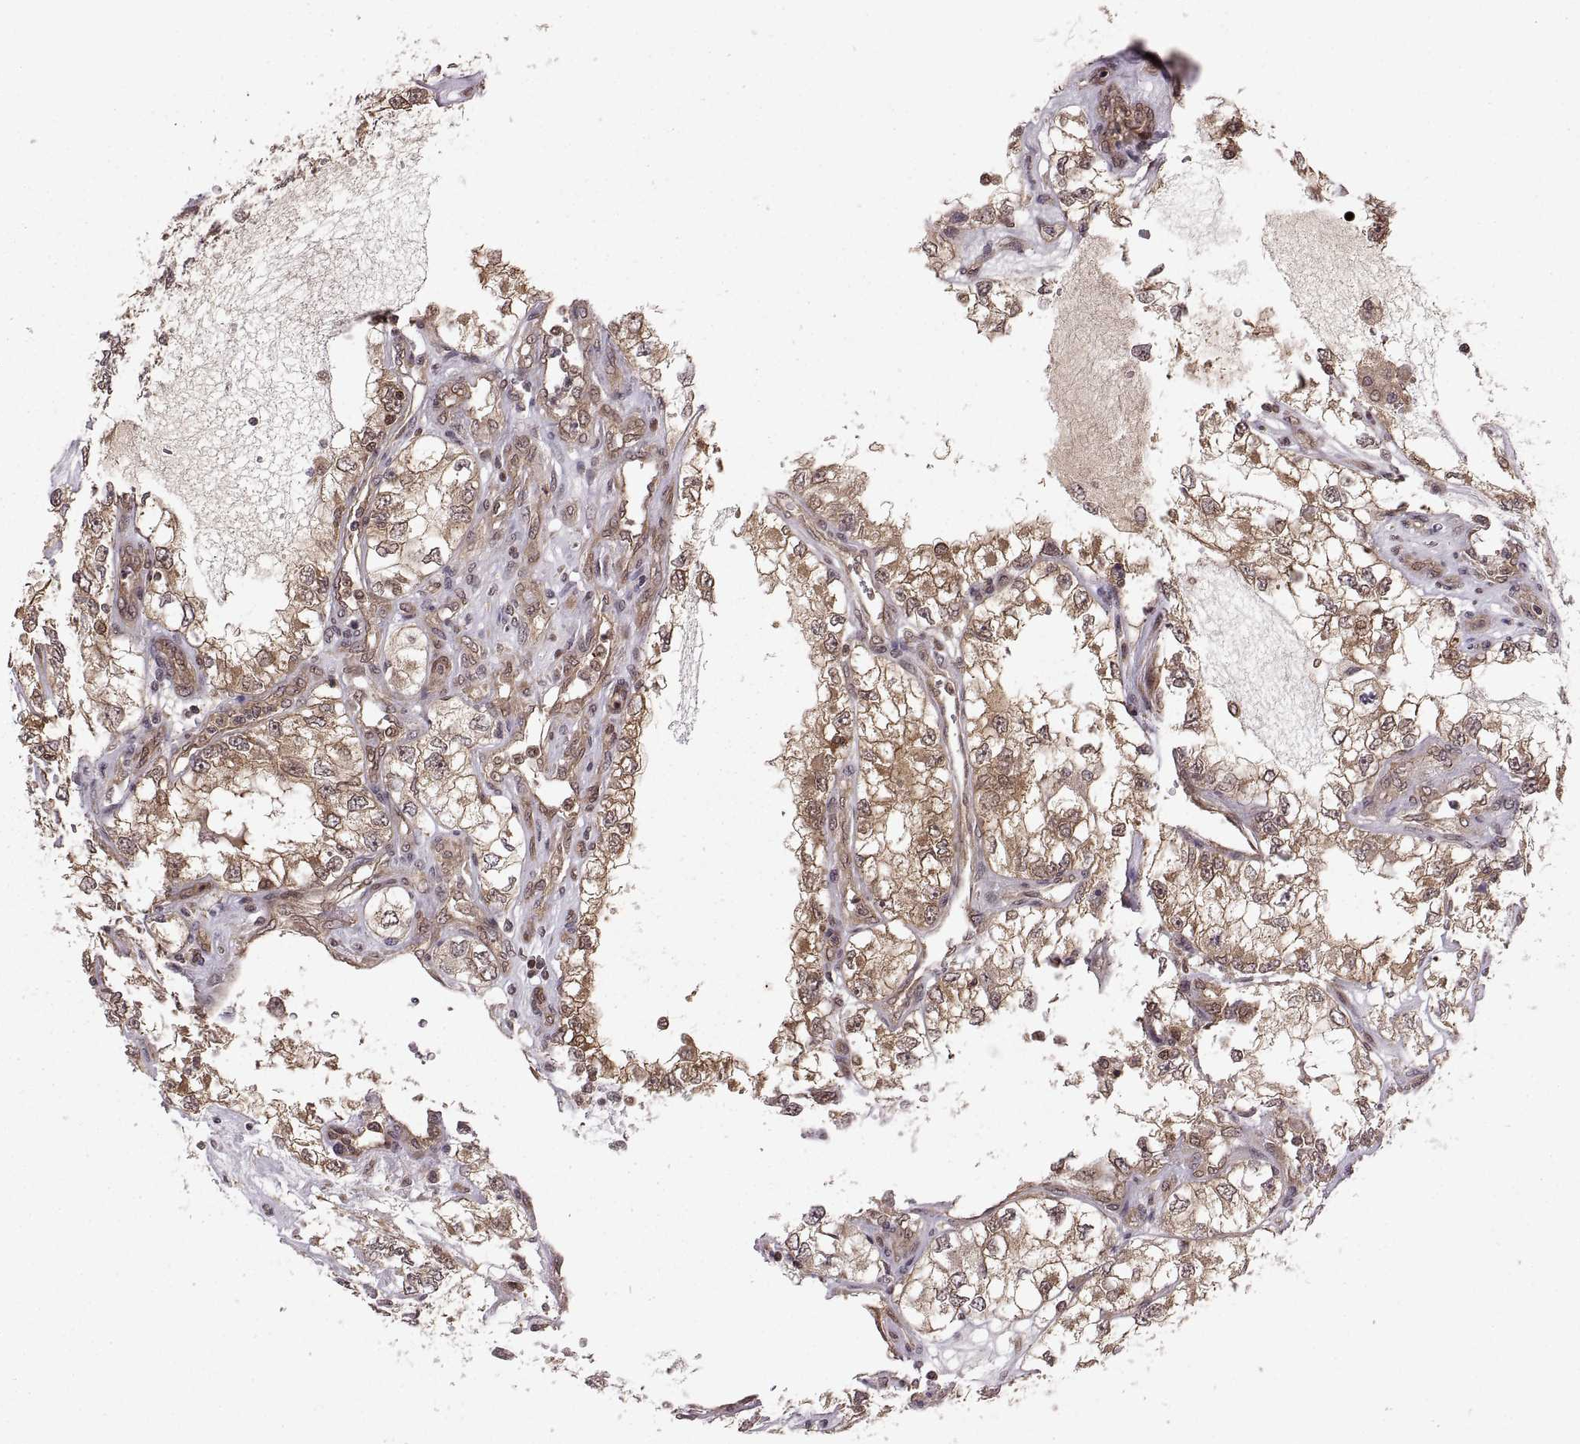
{"staining": {"intensity": "moderate", "quantity": ">75%", "location": "cytoplasmic/membranous"}, "tissue": "renal cancer", "cell_type": "Tumor cells", "image_type": "cancer", "snomed": [{"axis": "morphology", "description": "Adenocarcinoma, NOS"}, {"axis": "topography", "description": "Kidney"}], "caption": "This histopathology image exhibits IHC staining of renal cancer (adenocarcinoma), with medium moderate cytoplasmic/membranous positivity in about >75% of tumor cells.", "gene": "DEDD", "patient": {"sex": "female", "age": 59}}